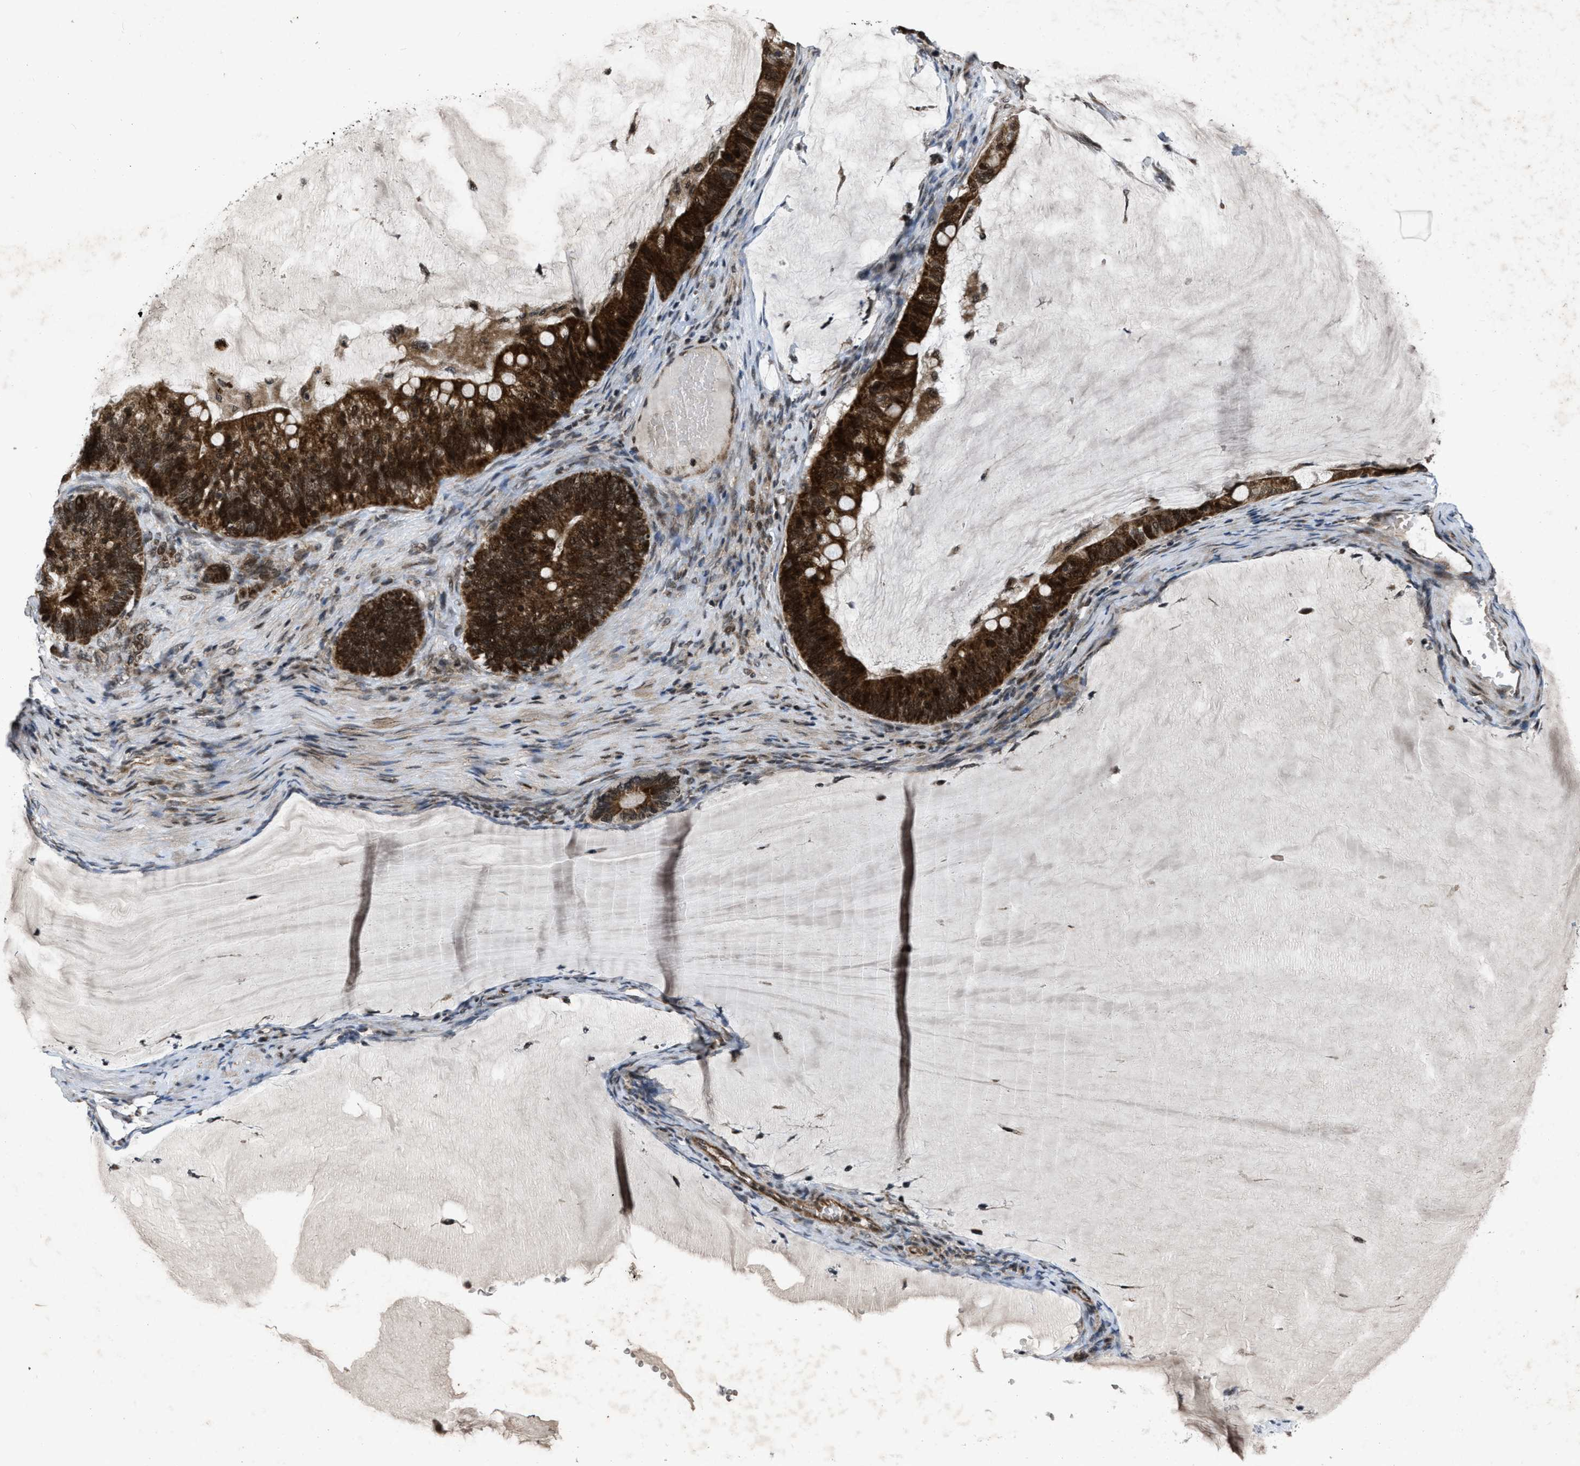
{"staining": {"intensity": "strong", "quantity": ">75%", "location": "cytoplasmic/membranous,nuclear"}, "tissue": "ovarian cancer", "cell_type": "Tumor cells", "image_type": "cancer", "snomed": [{"axis": "morphology", "description": "Cystadenocarcinoma, mucinous, NOS"}, {"axis": "topography", "description": "Ovary"}], "caption": "Protein analysis of ovarian mucinous cystadenocarcinoma tissue reveals strong cytoplasmic/membranous and nuclear staining in about >75% of tumor cells. (DAB (3,3'-diaminobenzidine) = brown stain, brightfield microscopy at high magnification).", "gene": "ZNHIT1", "patient": {"sex": "female", "age": 61}}